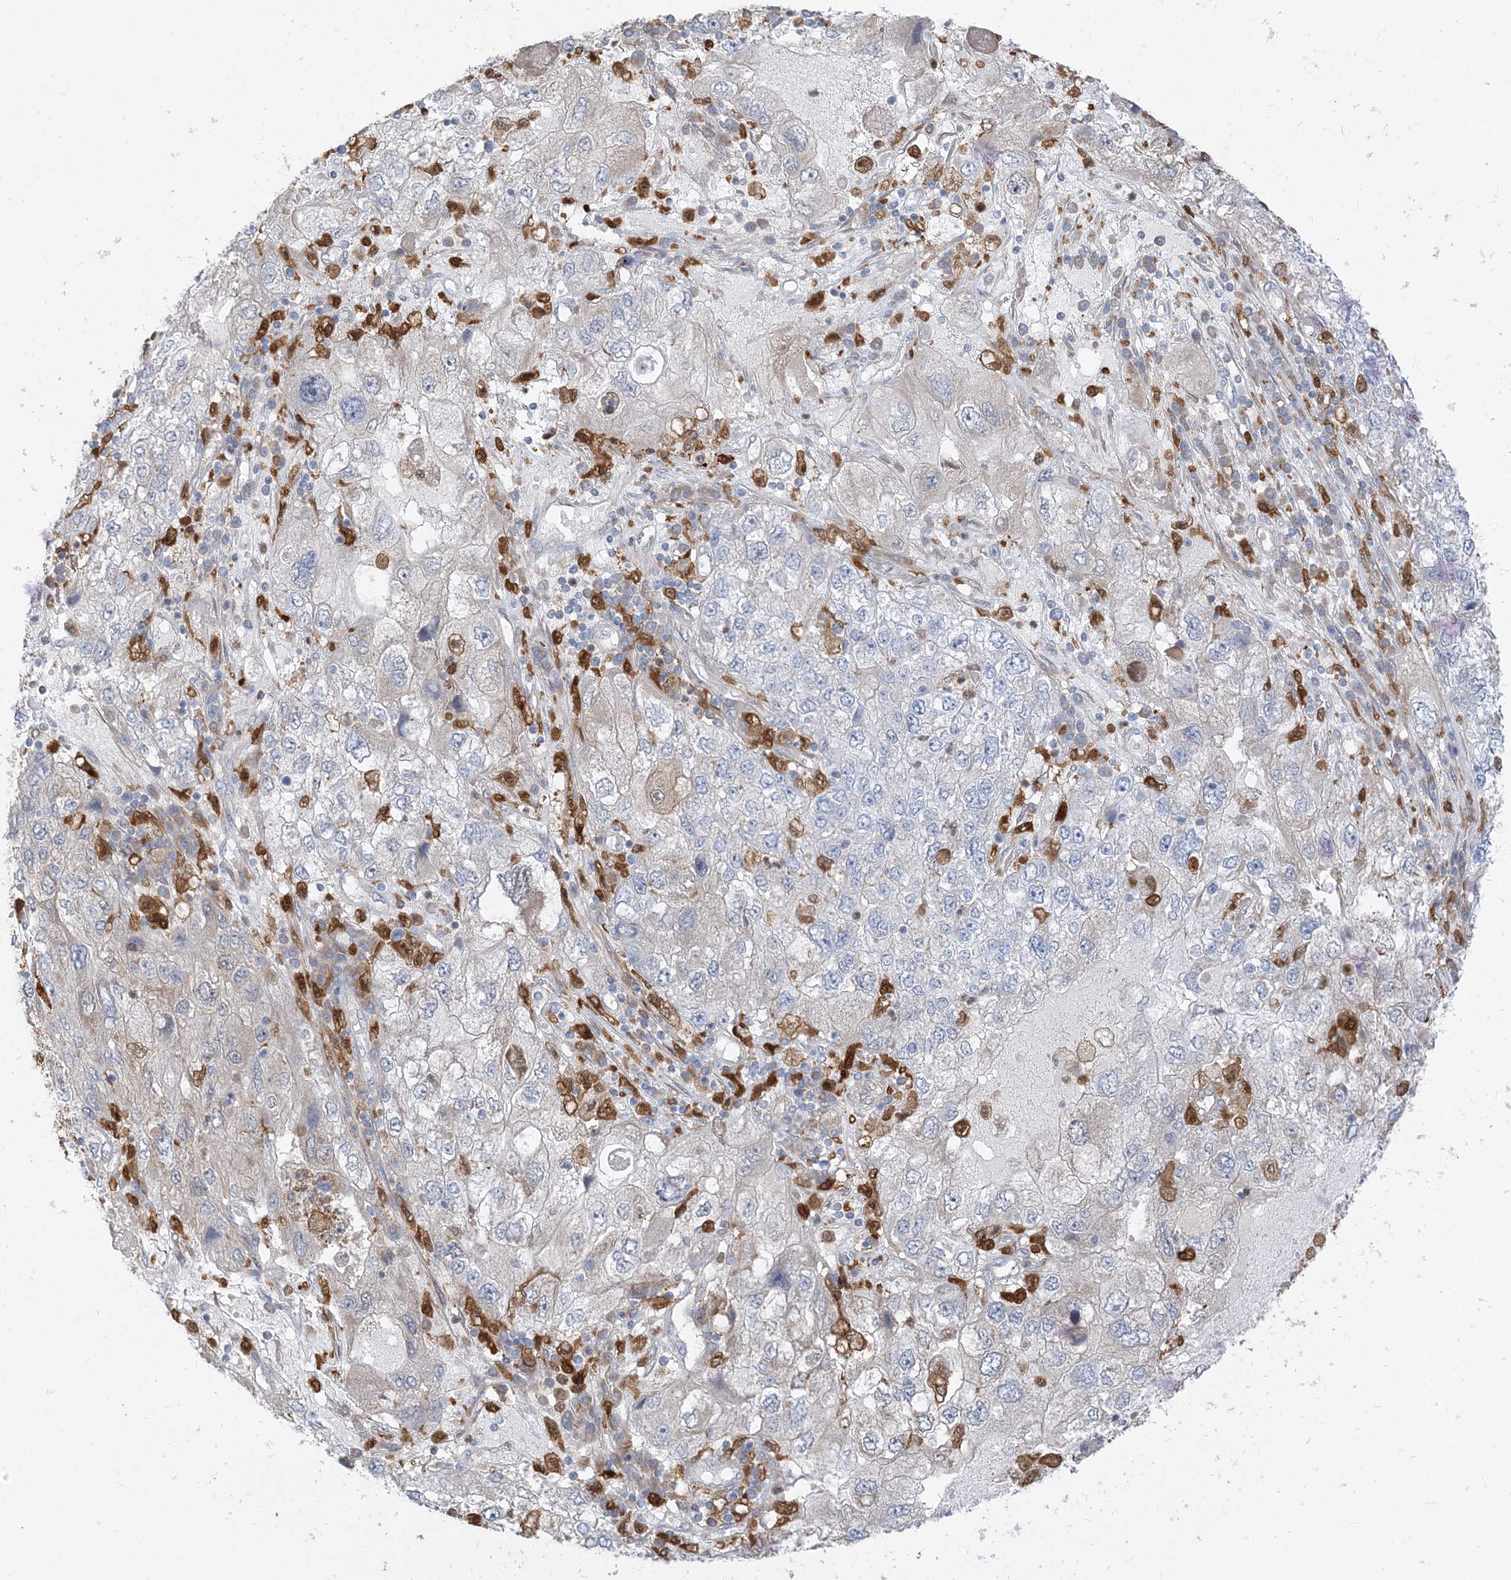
{"staining": {"intensity": "negative", "quantity": "none", "location": "none"}, "tissue": "endometrial cancer", "cell_type": "Tumor cells", "image_type": "cancer", "snomed": [{"axis": "morphology", "description": "Adenocarcinoma, NOS"}, {"axis": "topography", "description": "Endometrium"}], "caption": "Tumor cells show no significant positivity in endometrial cancer (adenocarcinoma).", "gene": "NAGK", "patient": {"sex": "female", "age": 49}}